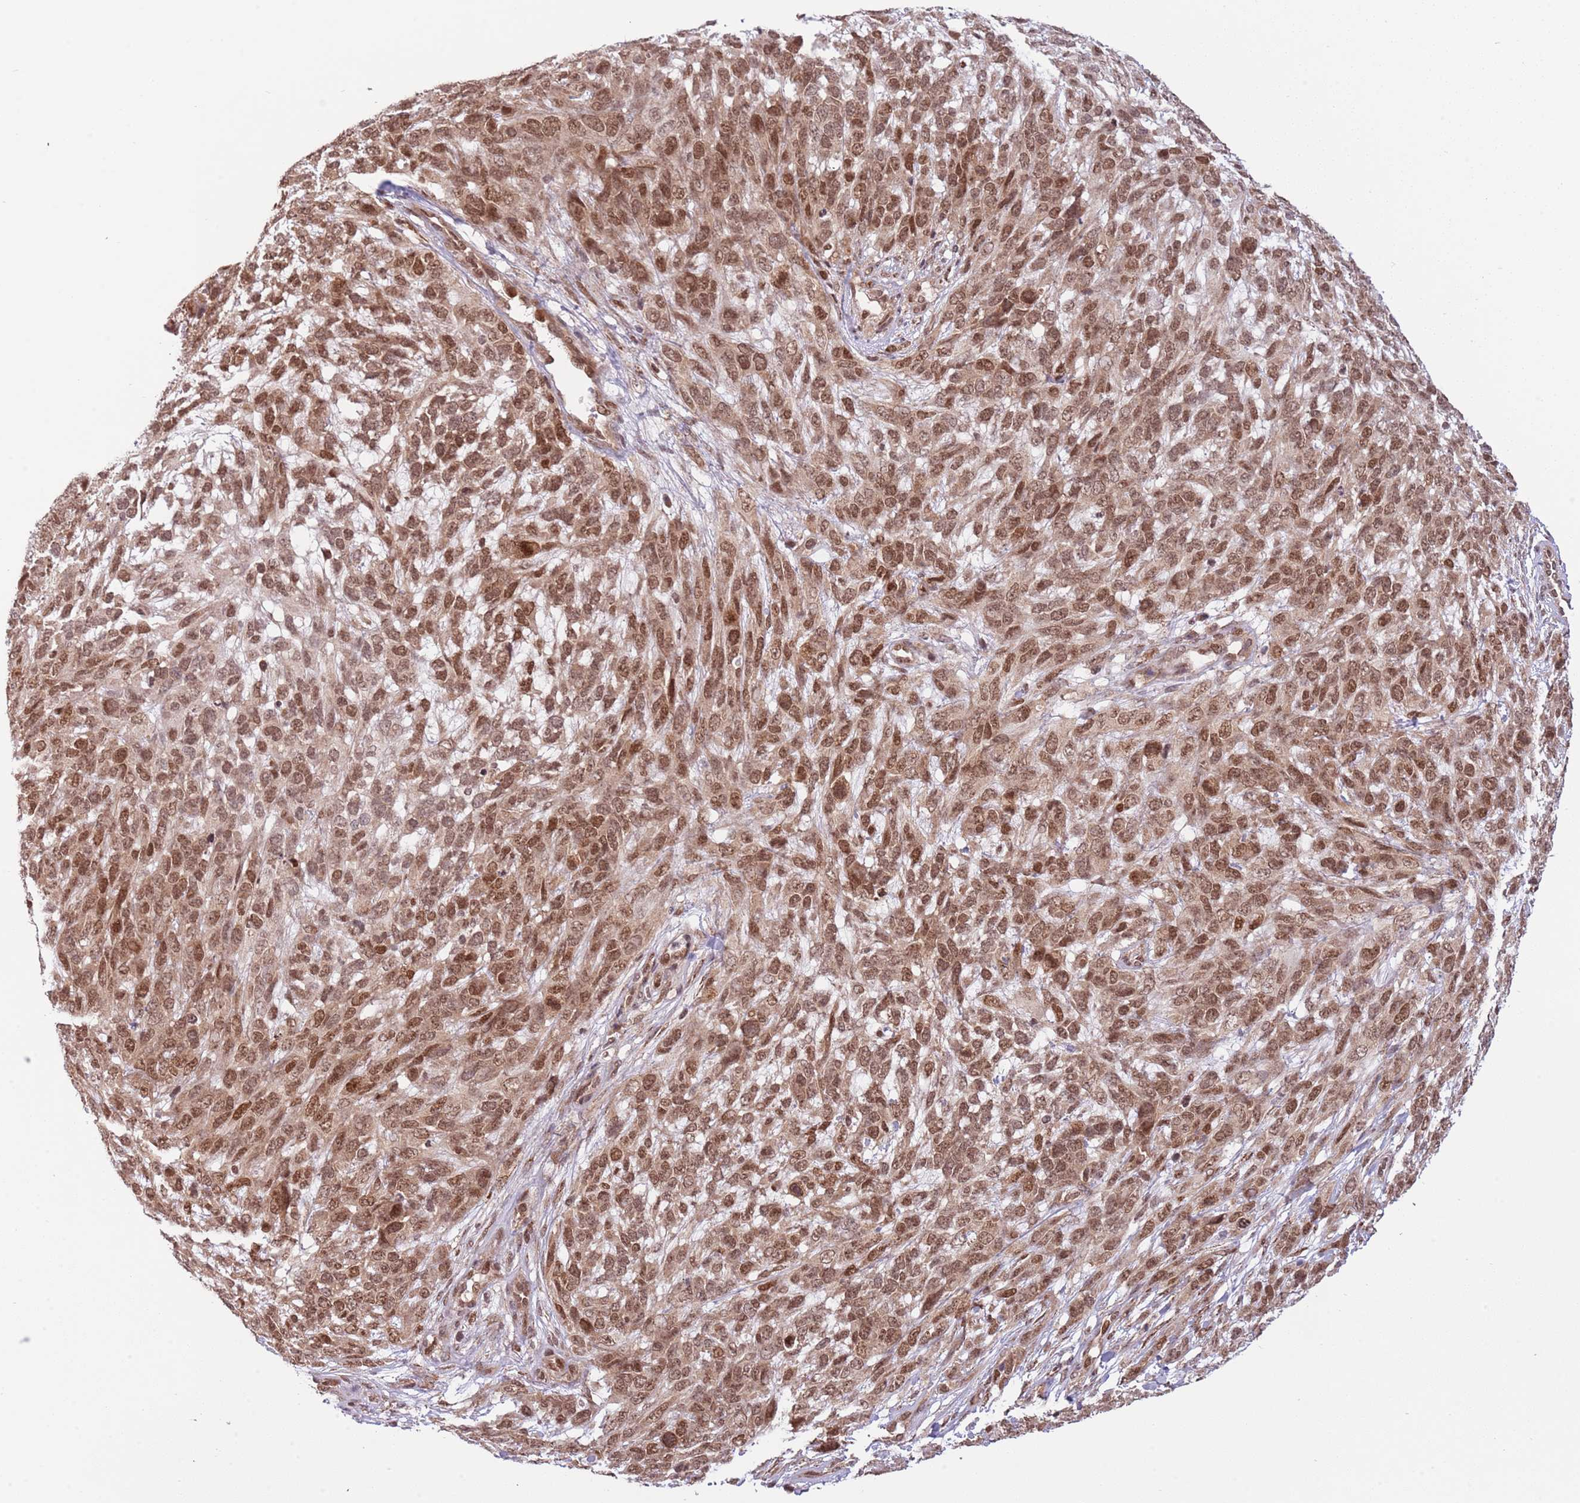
{"staining": {"intensity": "moderate", "quantity": ">75%", "location": "nuclear"}, "tissue": "melanoma", "cell_type": "Tumor cells", "image_type": "cancer", "snomed": [{"axis": "morphology", "description": "Normal morphology"}, {"axis": "morphology", "description": "Malignant melanoma, NOS"}, {"axis": "topography", "description": "Skin"}], "caption": "Immunohistochemical staining of malignant melanoma exhibits medium levels of moderate nuclear staining in approximately >75% of tumor cells.", "gene": "CHD1", "patient": {"sex": "female", "age": 72}}